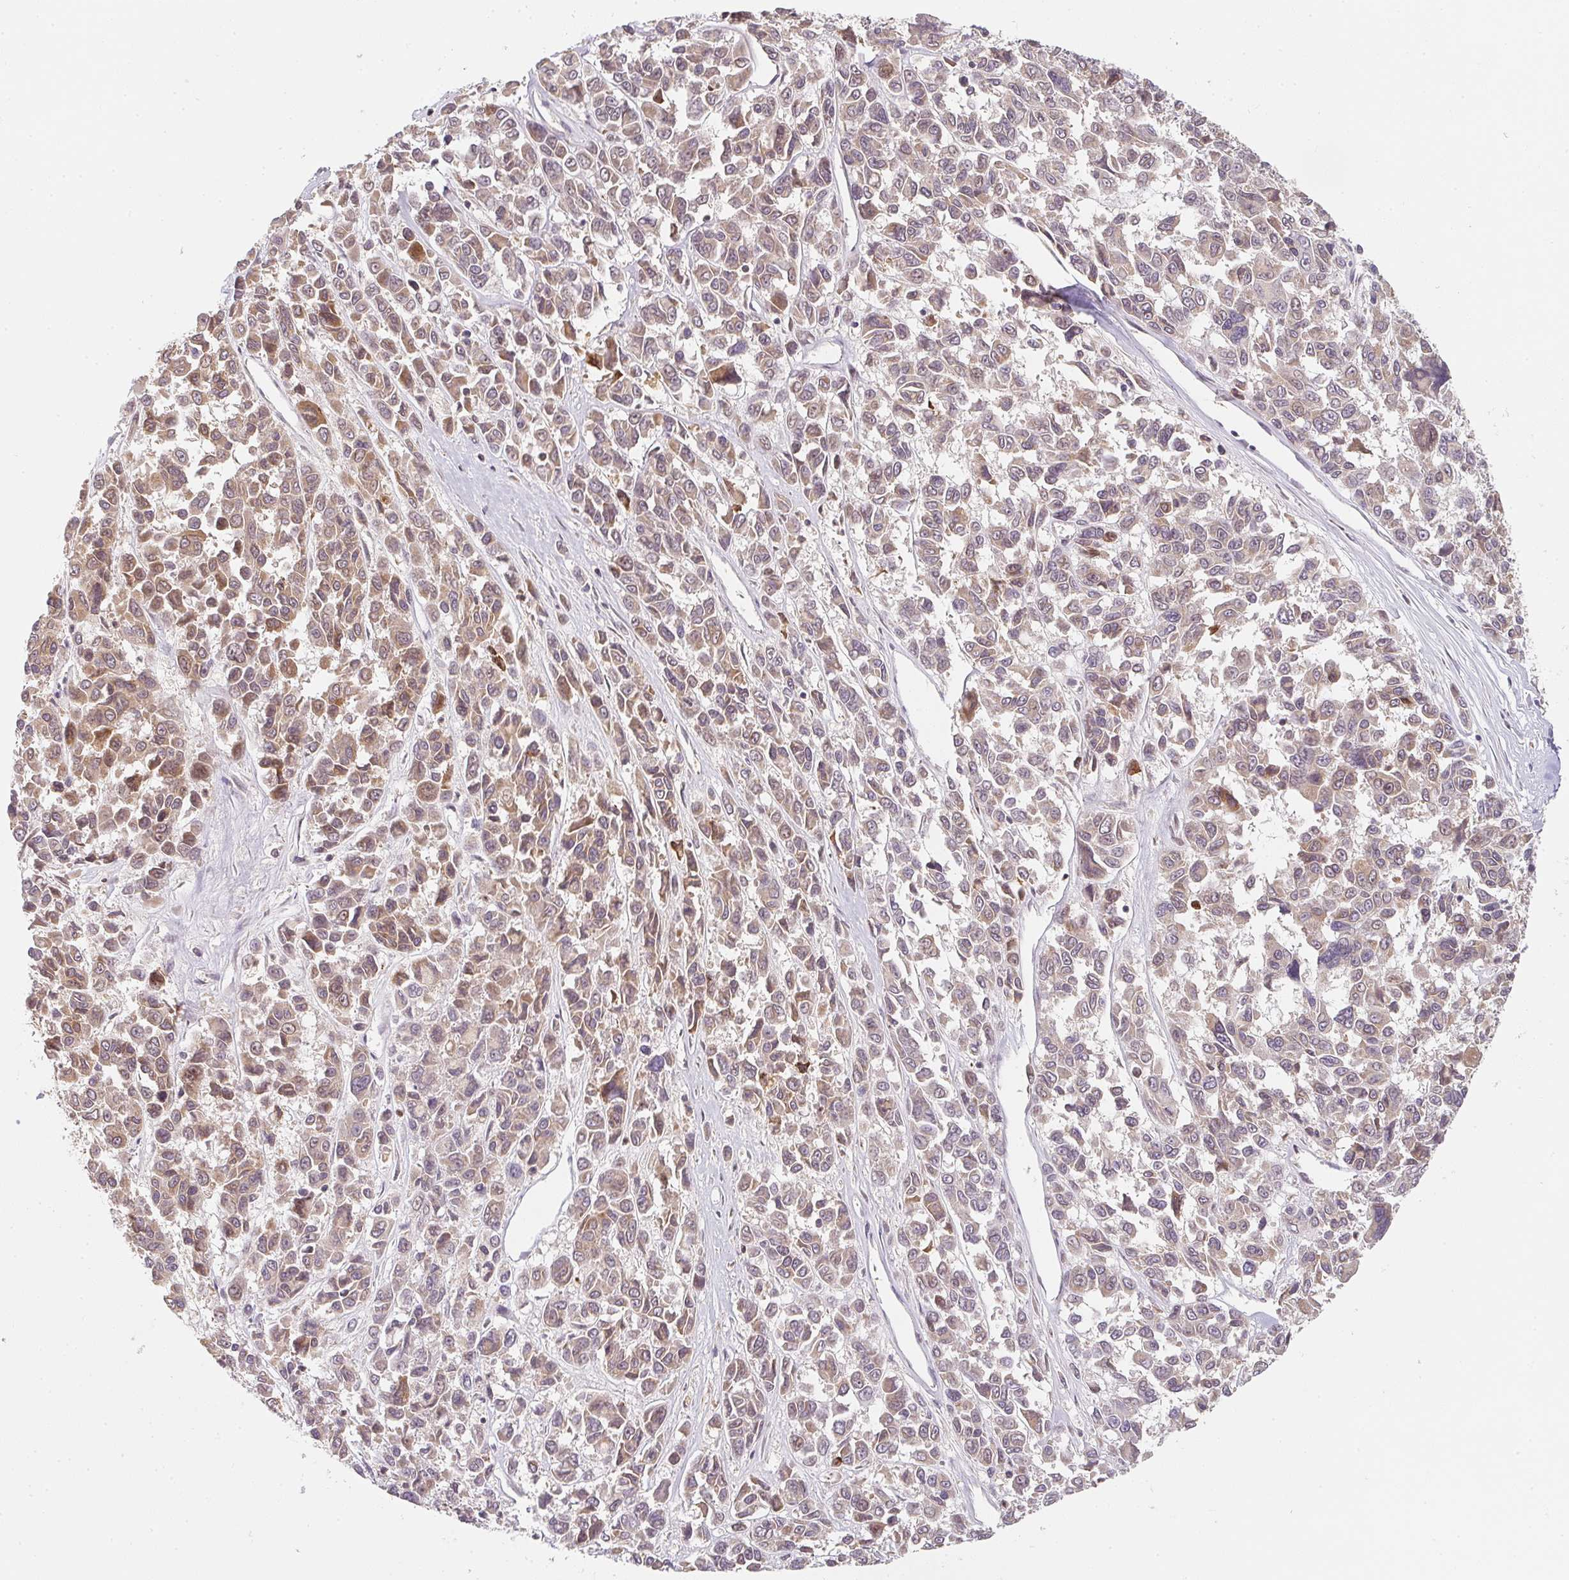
{"staining": {"intensity": "weak", "quantity": ">75%", "location": "cytoplasmic/membranous"}, "tissue": "melanoma", "cell_type": "Tumor cells", "image_type": "cancer", "snomed": [{"axis": "morphology", "description": "Malignant melanoma, NOS"}, {"axis": "topography", "description": "Skin"}], "caption": "Immunohistochemistry micrograph of neoplastic tissue: malignant melanoma stained using IHC shows low levels of weak protein expression localized specifically in the cytoplasmic/membranous of tumor cells, appearing as a cytoplasmic/membranous brown color.", "gene": "ANKRD13A", "patient": {"sex": "female", "age": 66}}